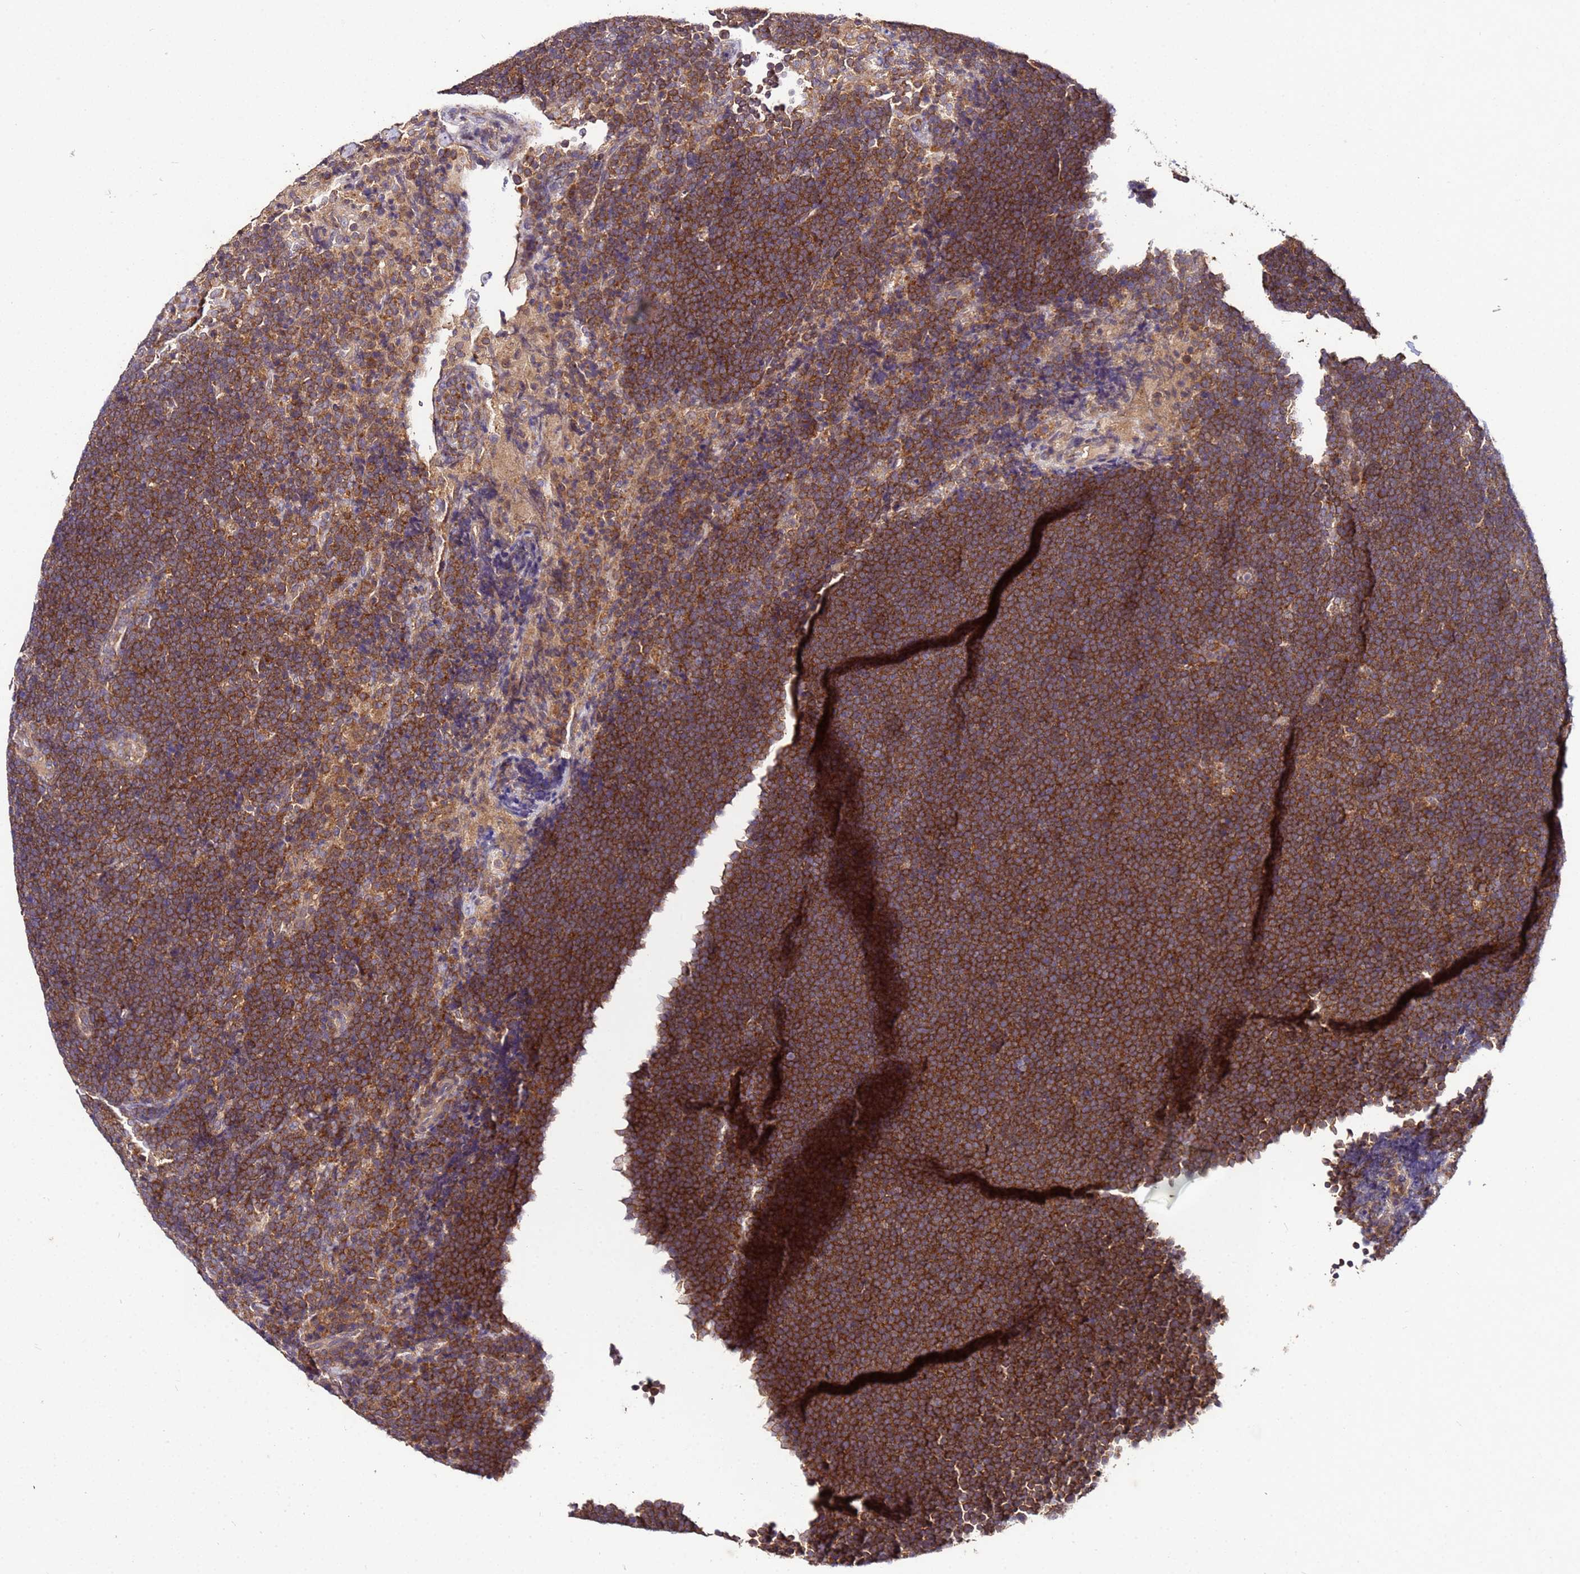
{"staining": {"intensity": "strong", "quantity": ">75%", "location": "cytoplasmic/membranous"}, "tissue": "lymphoma", "cell_type": "Tumor cells", "image_type": "cancer", "snomed": [{"axis": "morphology", "description": "Malignant lymphoma, non-Hodgkin's type, High grade"}, {"axis": "topography", "description": "Lymph node"}], "caption": "This image shows immunohistochemistry (IHC) staining of human malignant lymphoma, non-Hodgkin's type (high-grade), with high strong cytoplasmic/membranous staining in about >75% of tumor cells.", "gene": "GSPT2", "patient": {"sex": "male", "age": 13}}